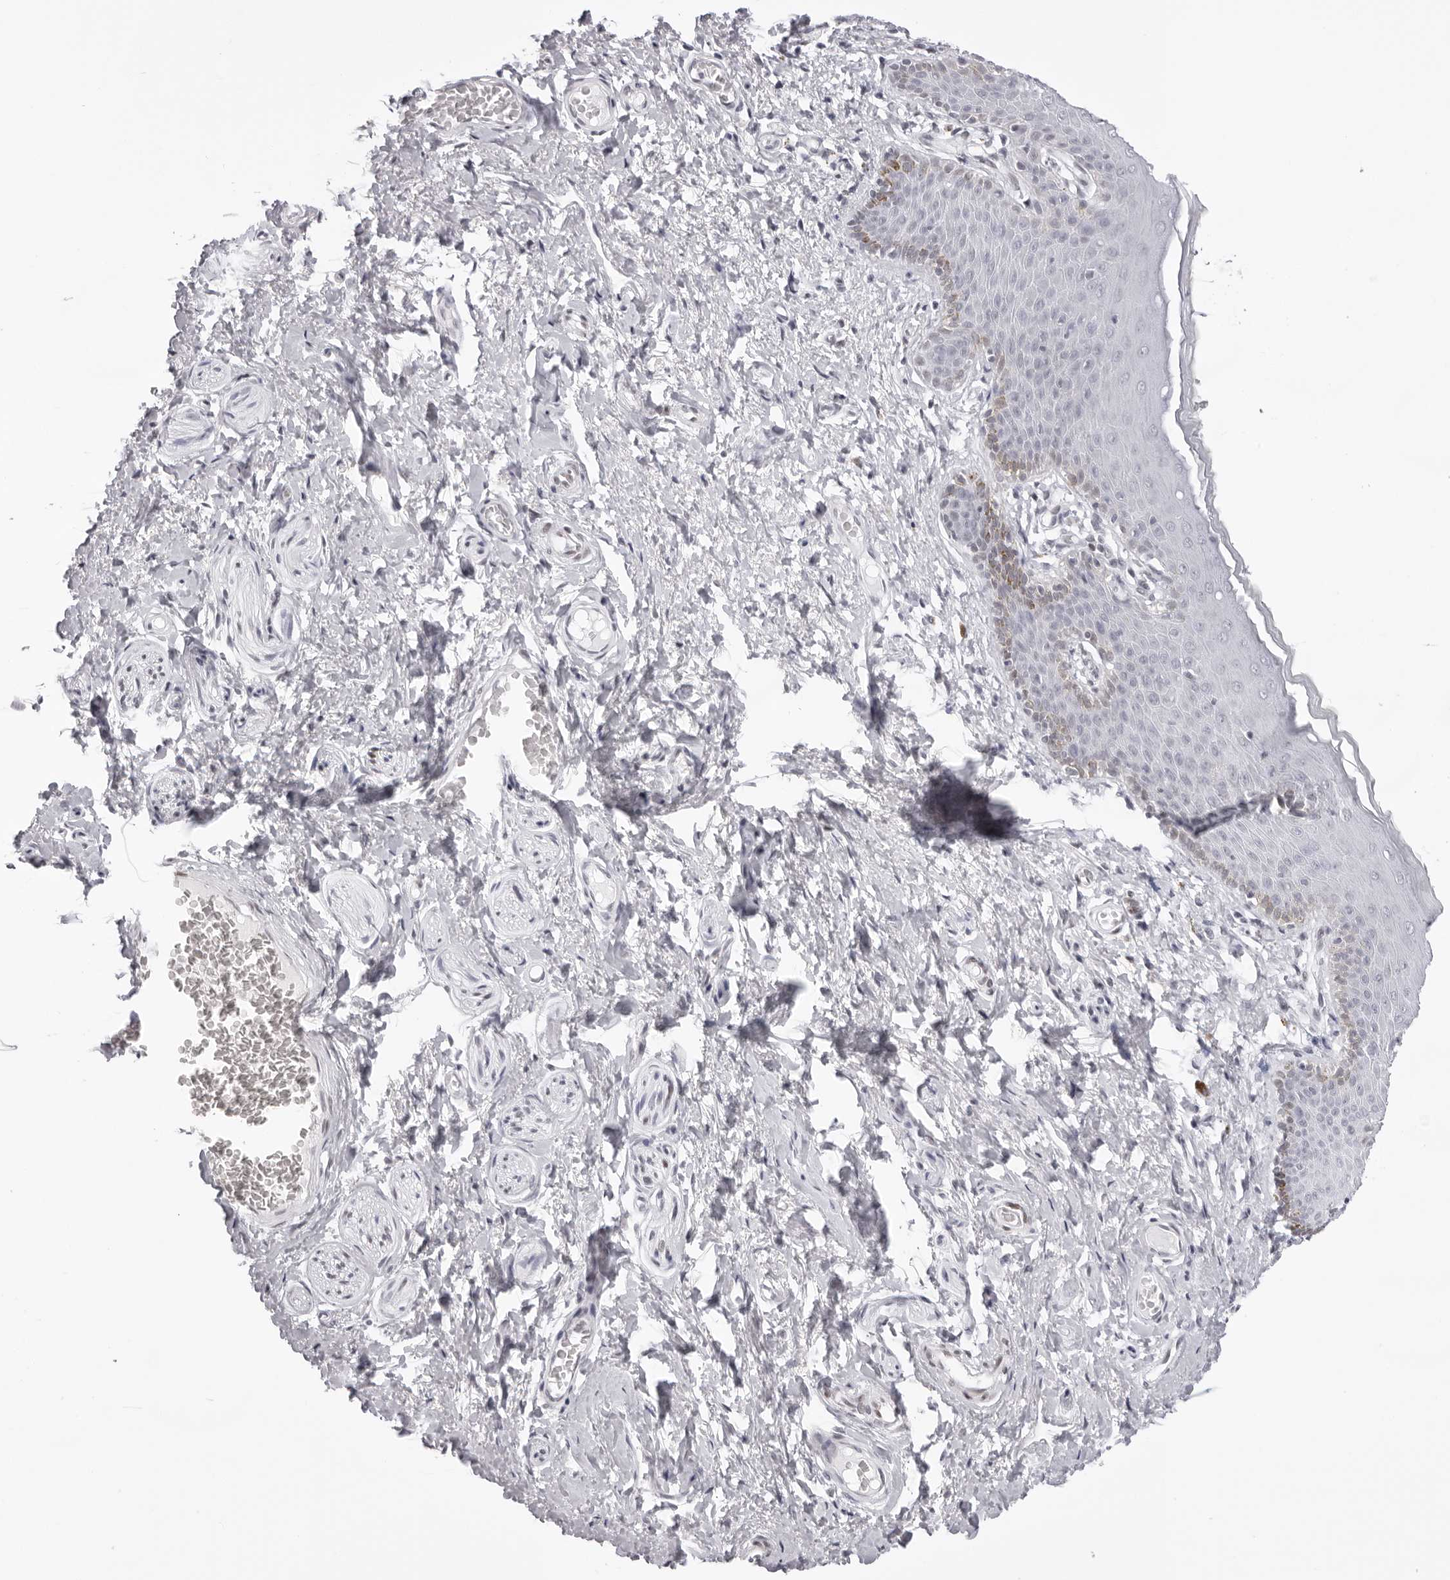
{"staining": {"intensity": "moderate", "quantity": "<25%", "location": "cytoplasmic/membranous"}, "tissue": "skin", "cell_type": "Epidermal cells", "image_type": "normal", "snomed": [{"axis": "morphology", "description": "Normal tissue, NOS"}, {"axis": "topography", "description": "Vulva"}], "caption": "Human skin stained for a protein (brown) demonstrates moderate cytoplasmic/membranous positive positivity in about <25% of epidermal cells.", "gene": "MAFK", "patient": {"sex": "female", "age": 66}}